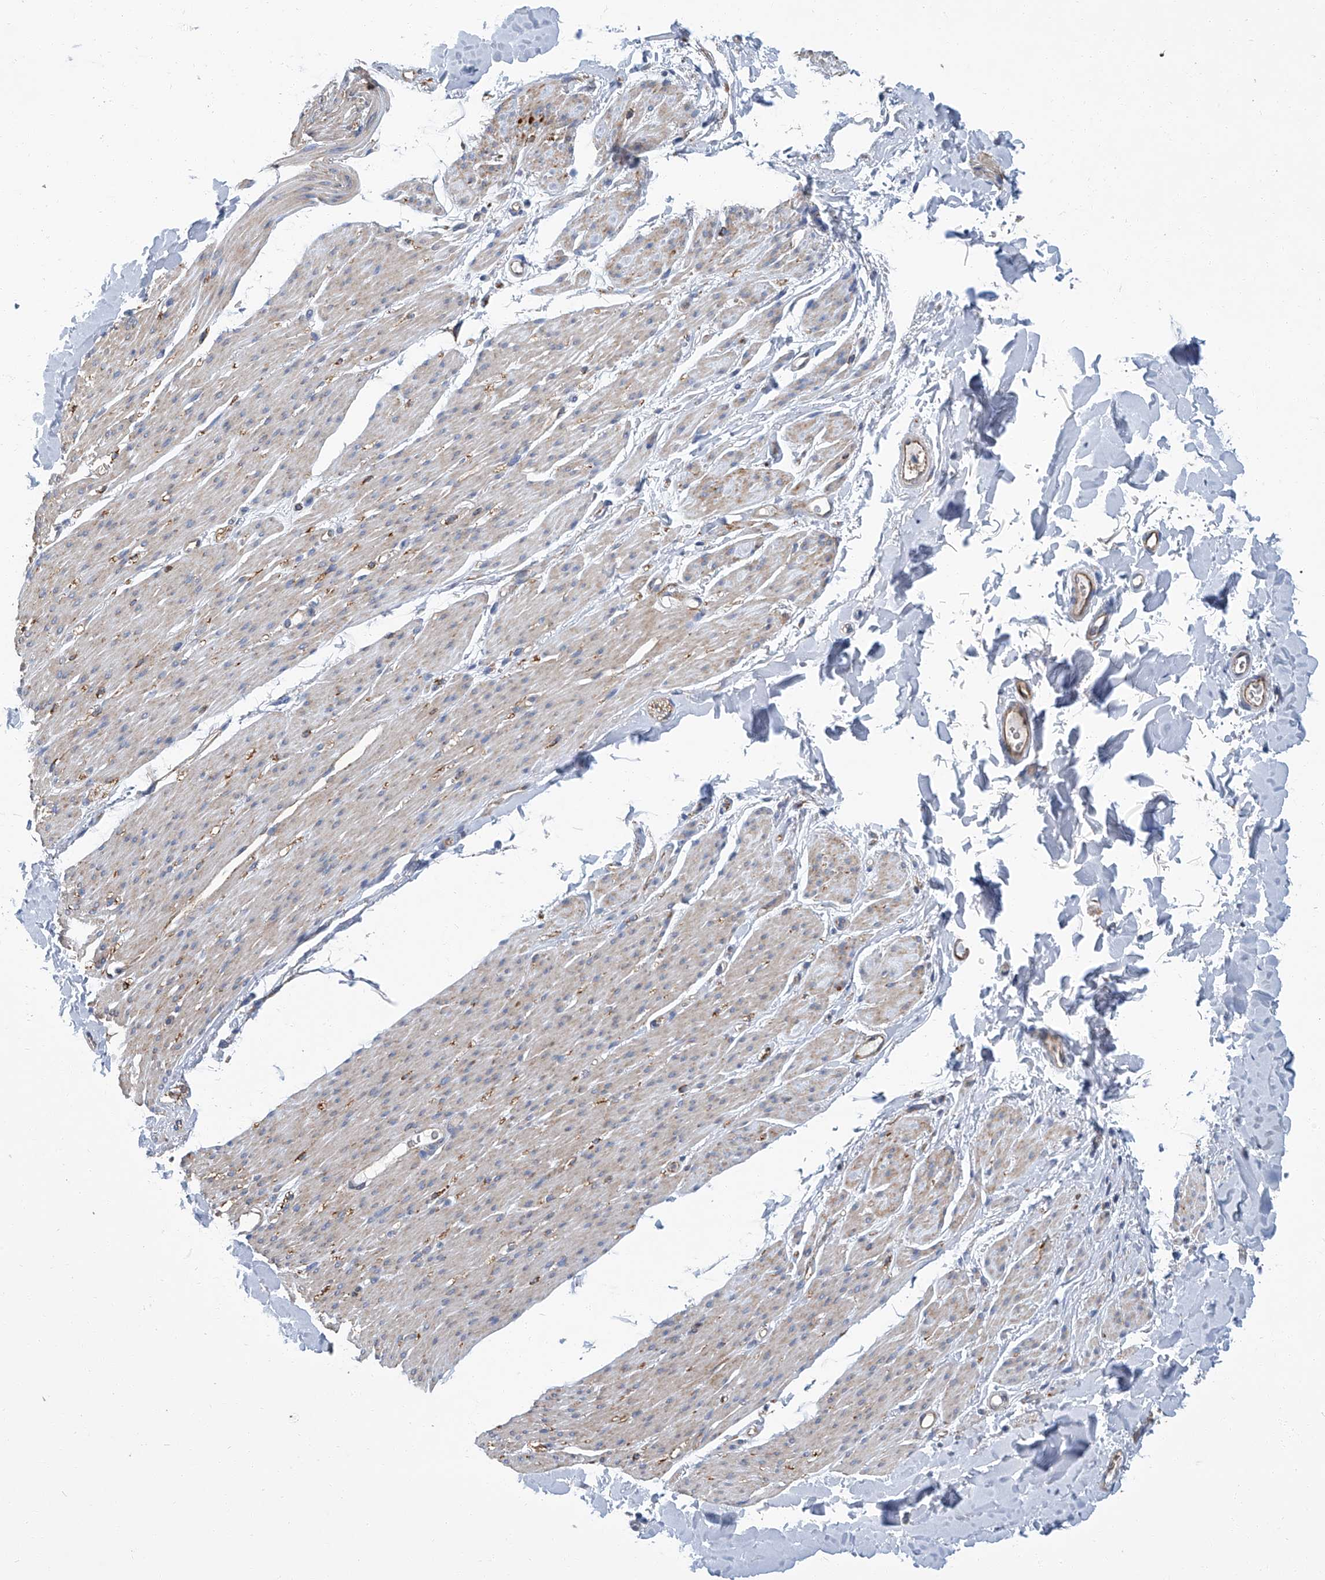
{"staining": {"intensity": "weak", "quantity": "25%-75%", "location": "cytoplasmic/membranous"}, "tissue": "smooth muscle", "cell_type": "Smooth muscle cells", "image_type": "normal", "snomed": [{"axis": "morphology", "description": "Normal tissue, NOS"}, {"axis": "topography", "description": "Colon"}, {"axis": "topography", "description": "Peripheral nerve tissue"}], "caption": "A histopathology image showing weak cytoplasmic/membranous positivity in about 25%-75% of smooth muscle cells in unremarkable smooth muscle, as visualized by brown immunohistochemical staining.", "gene": "PSMB10", "patient": {"sex": "female", "age": 61}}